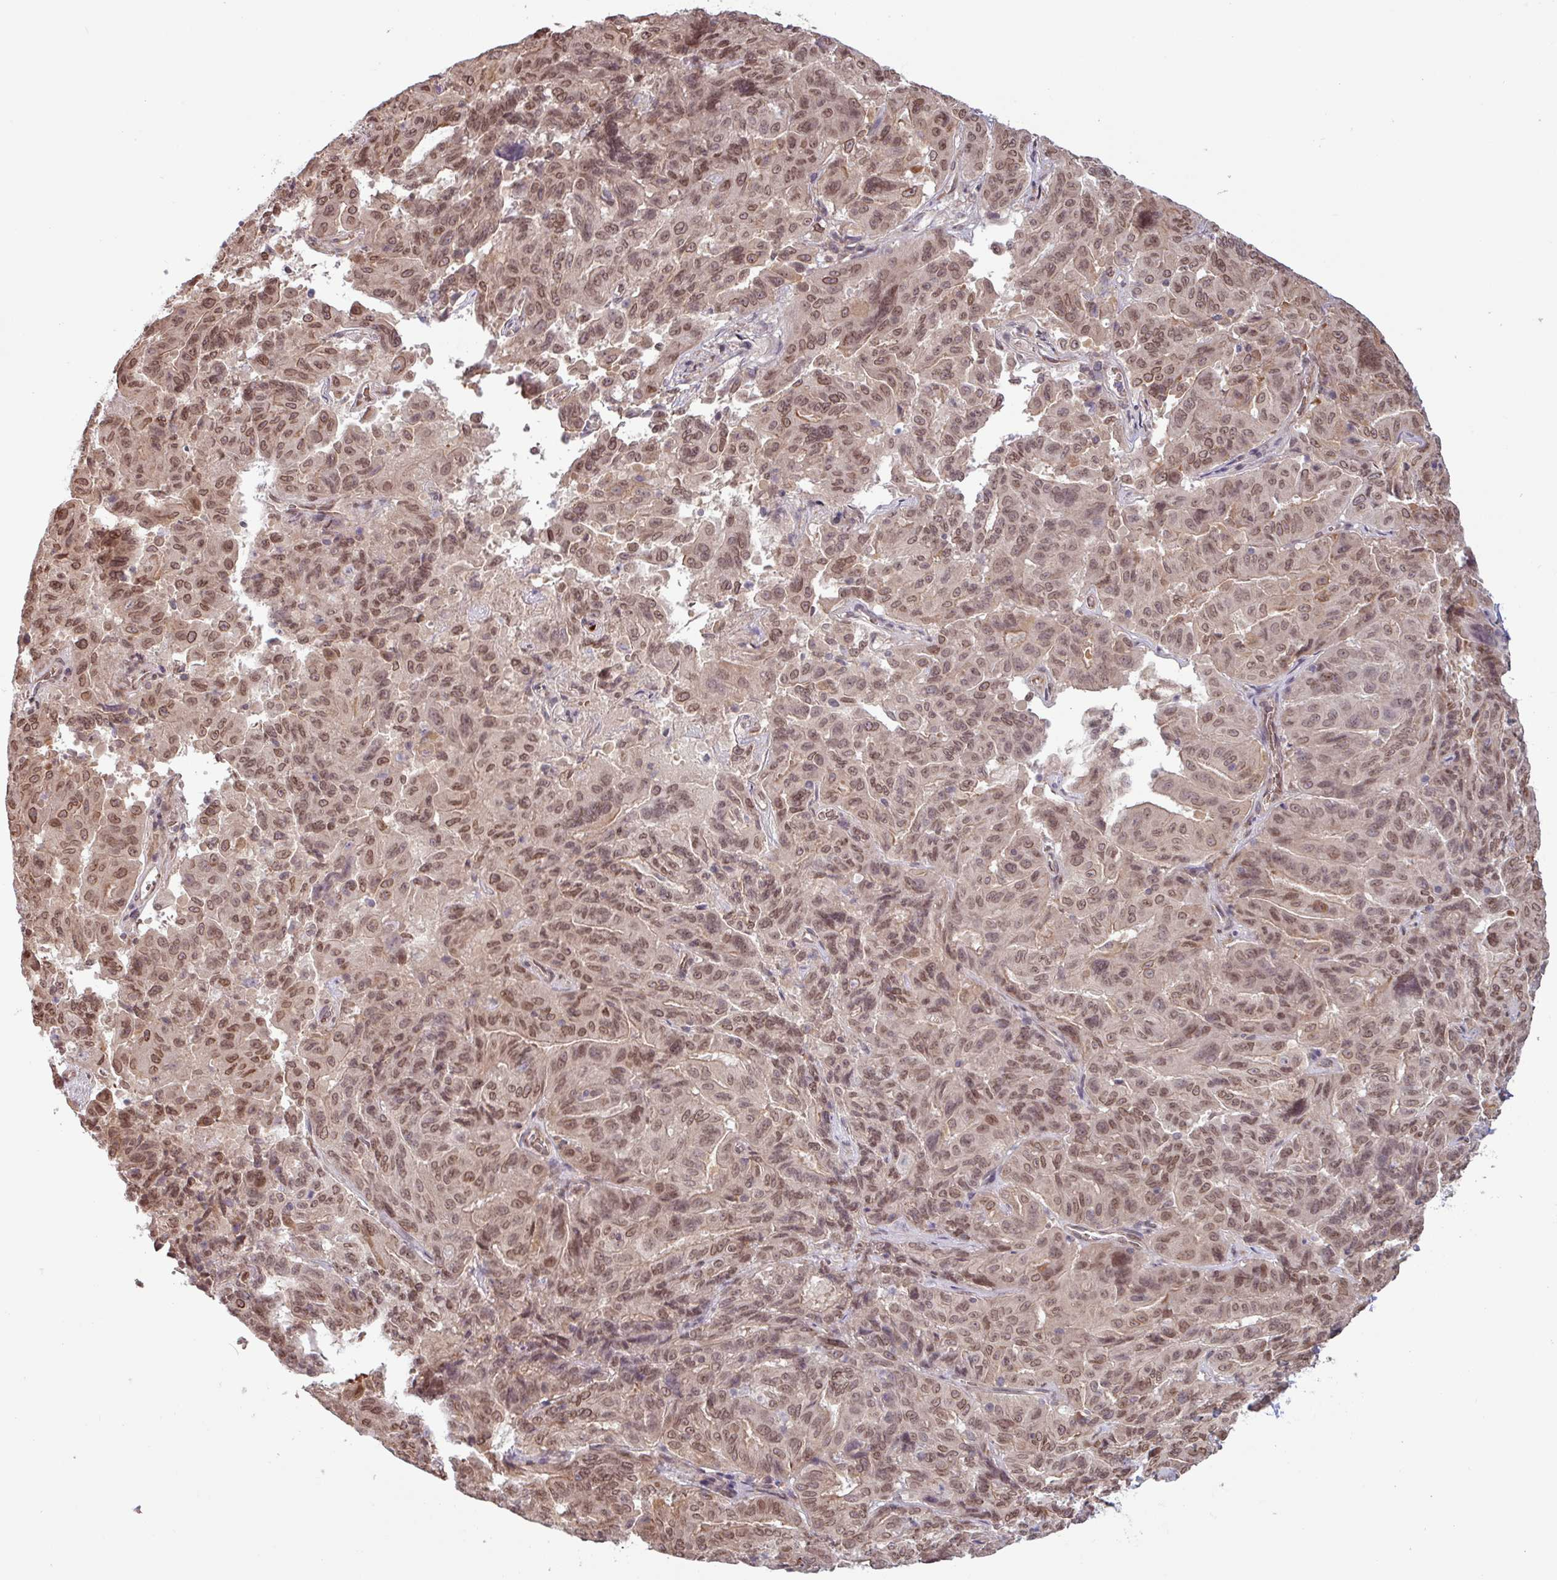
{"staining": {"intensity": "moderate", "quantity": ">75%", "location": "nuclear"}, "tissue": "pancreatic cancer", "cell_type": "Tumor cells", "image_type": "cancer", "snomed": [{"axis": "morphology", "description": "Adenocarcinoma, NOS"}, {"axis": "topography", "description": "Pancreas"}], "caption": "Approximately >75% of tumor cells in pancreatic adenocarcinoma reveal moderate nuclear protein expression as visualized by brown immunohistochemical staining.", "gene": "RBM4B", "patient": {"sex": "male", "age": 63}}